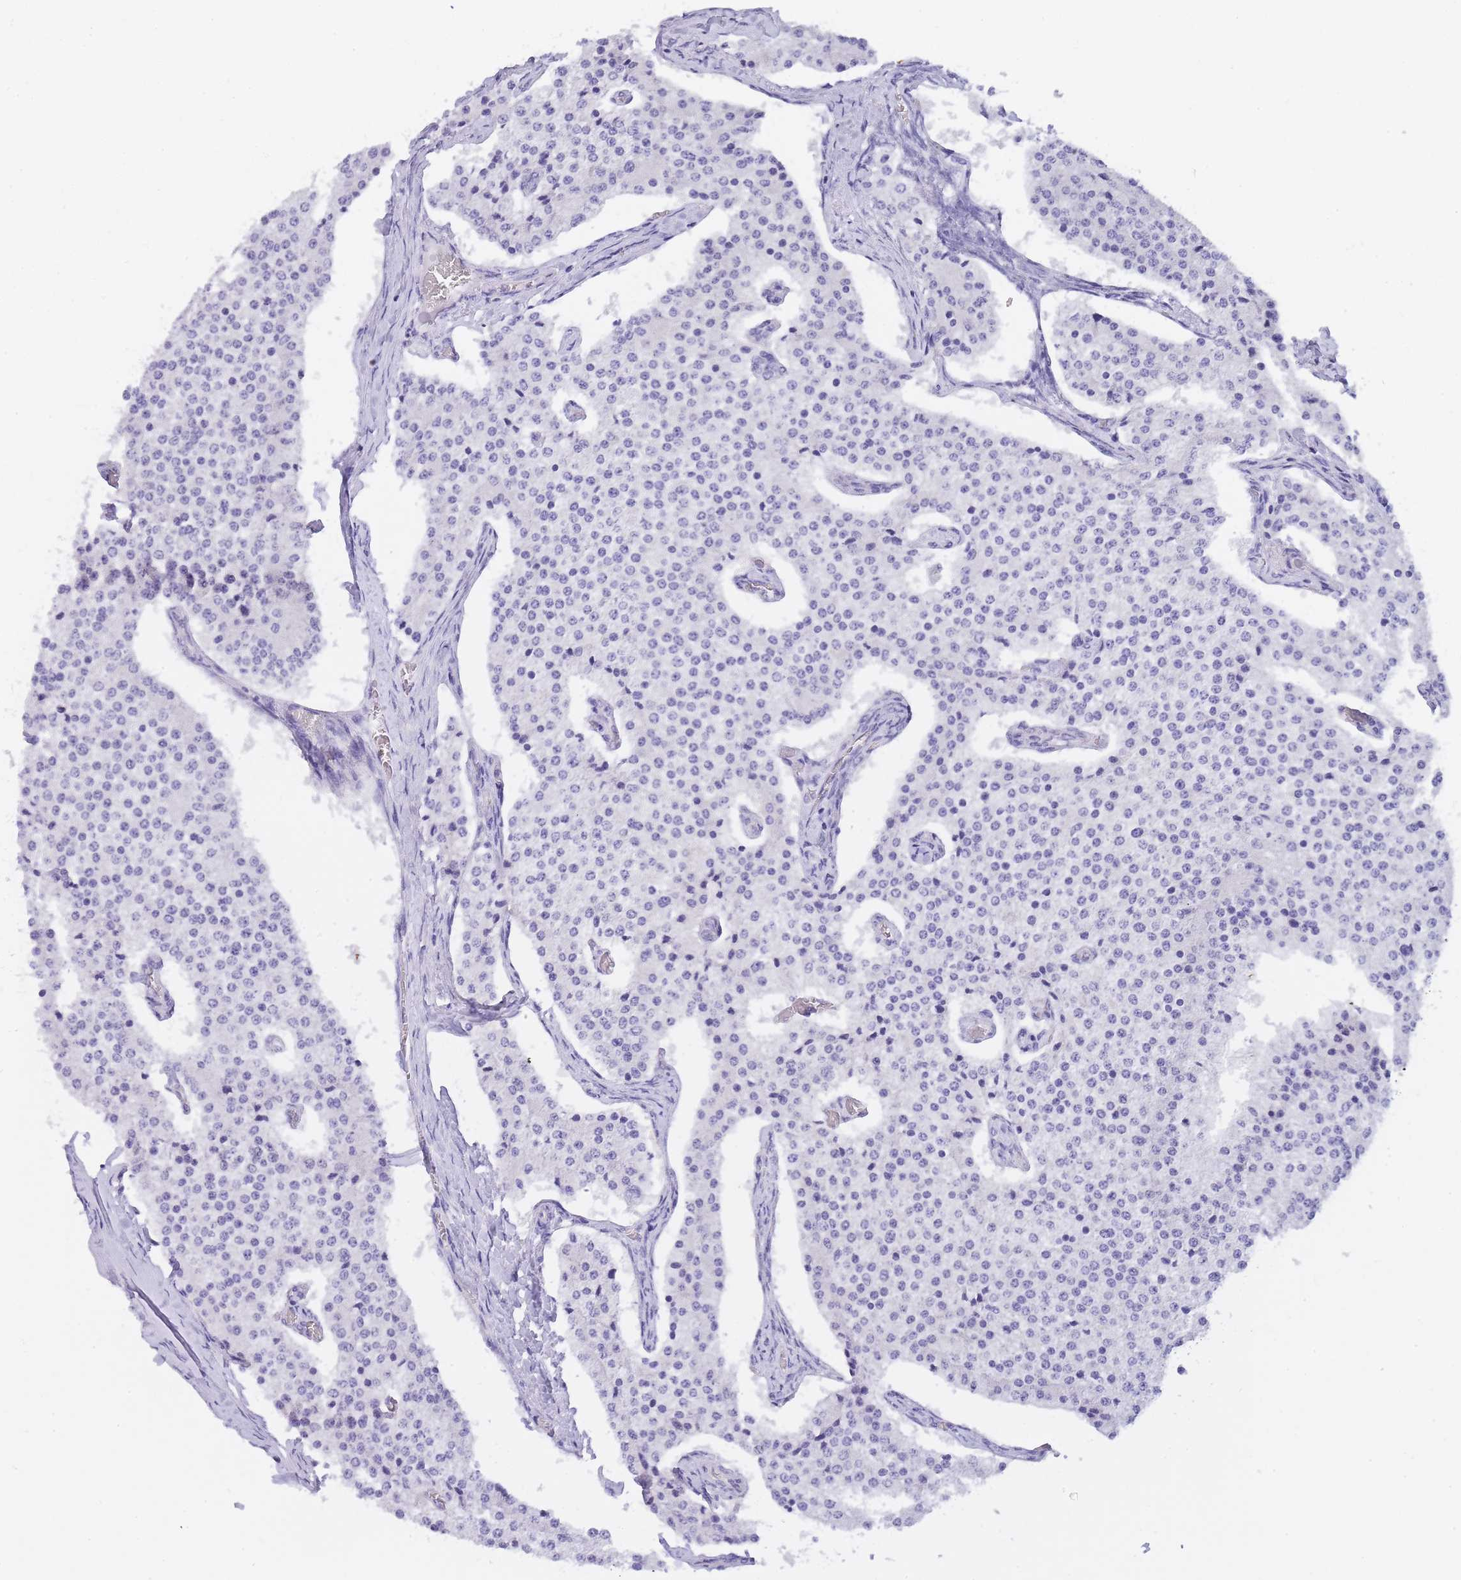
{"staining": {"intensity": "negative", "quantity": "none", "location": "none"}, "tissue": "carcinoid", "cell_type": "Tumor cells", "image_type": "cancer", "snomed": [{"axis": "morphology", "description": "Carcinoid, malignant, NOS"}, {"axis": "topography", "description": "Colon"}], "caption": "Histopathology image shows no significant protein staining in tumor cells of malignant carcinoid. Nuclei are stained in blue.", "gene": "FRAT2", "patient": {"sex": "female", "age": 52}}